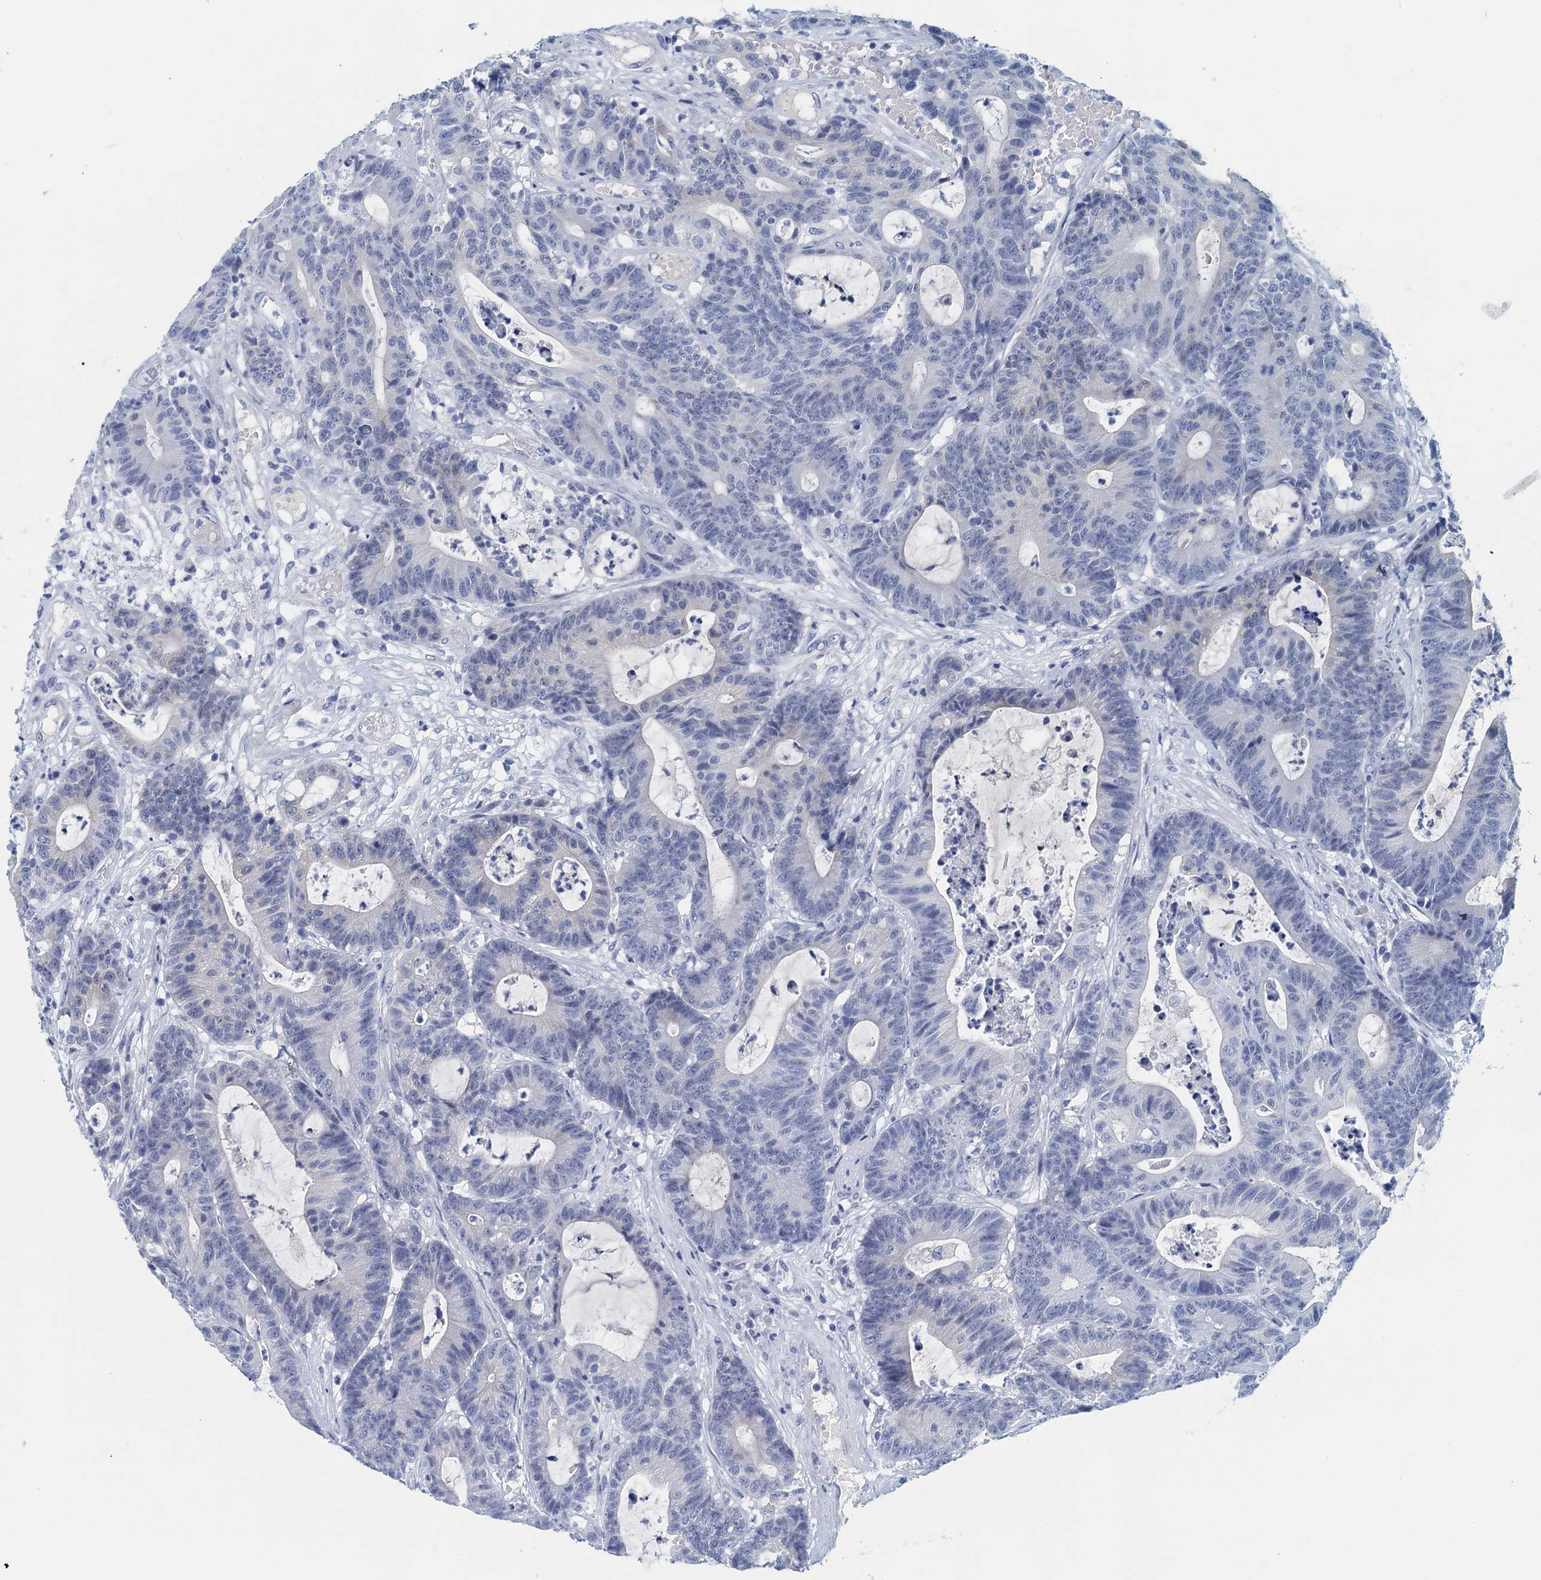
{"staining": {"intensity": "negative", "quantity": "none", "location": "none"}, "tissue": "colorectal cancer", "cell_type": "Tumor cells", "image_type": "cancer", "snomed": [{"axis": "morphology", "description": "Adenocarcinoma, NOS"}, {"axis": "topography", "description": "Colon"}], "caption": "Immunohistochemical staining of human colorectal adenocarcinoma exhibits no significant expression in tumor cells.", "gene": "CYP51A1", "patient": {"sex": "female", "age": 84}}